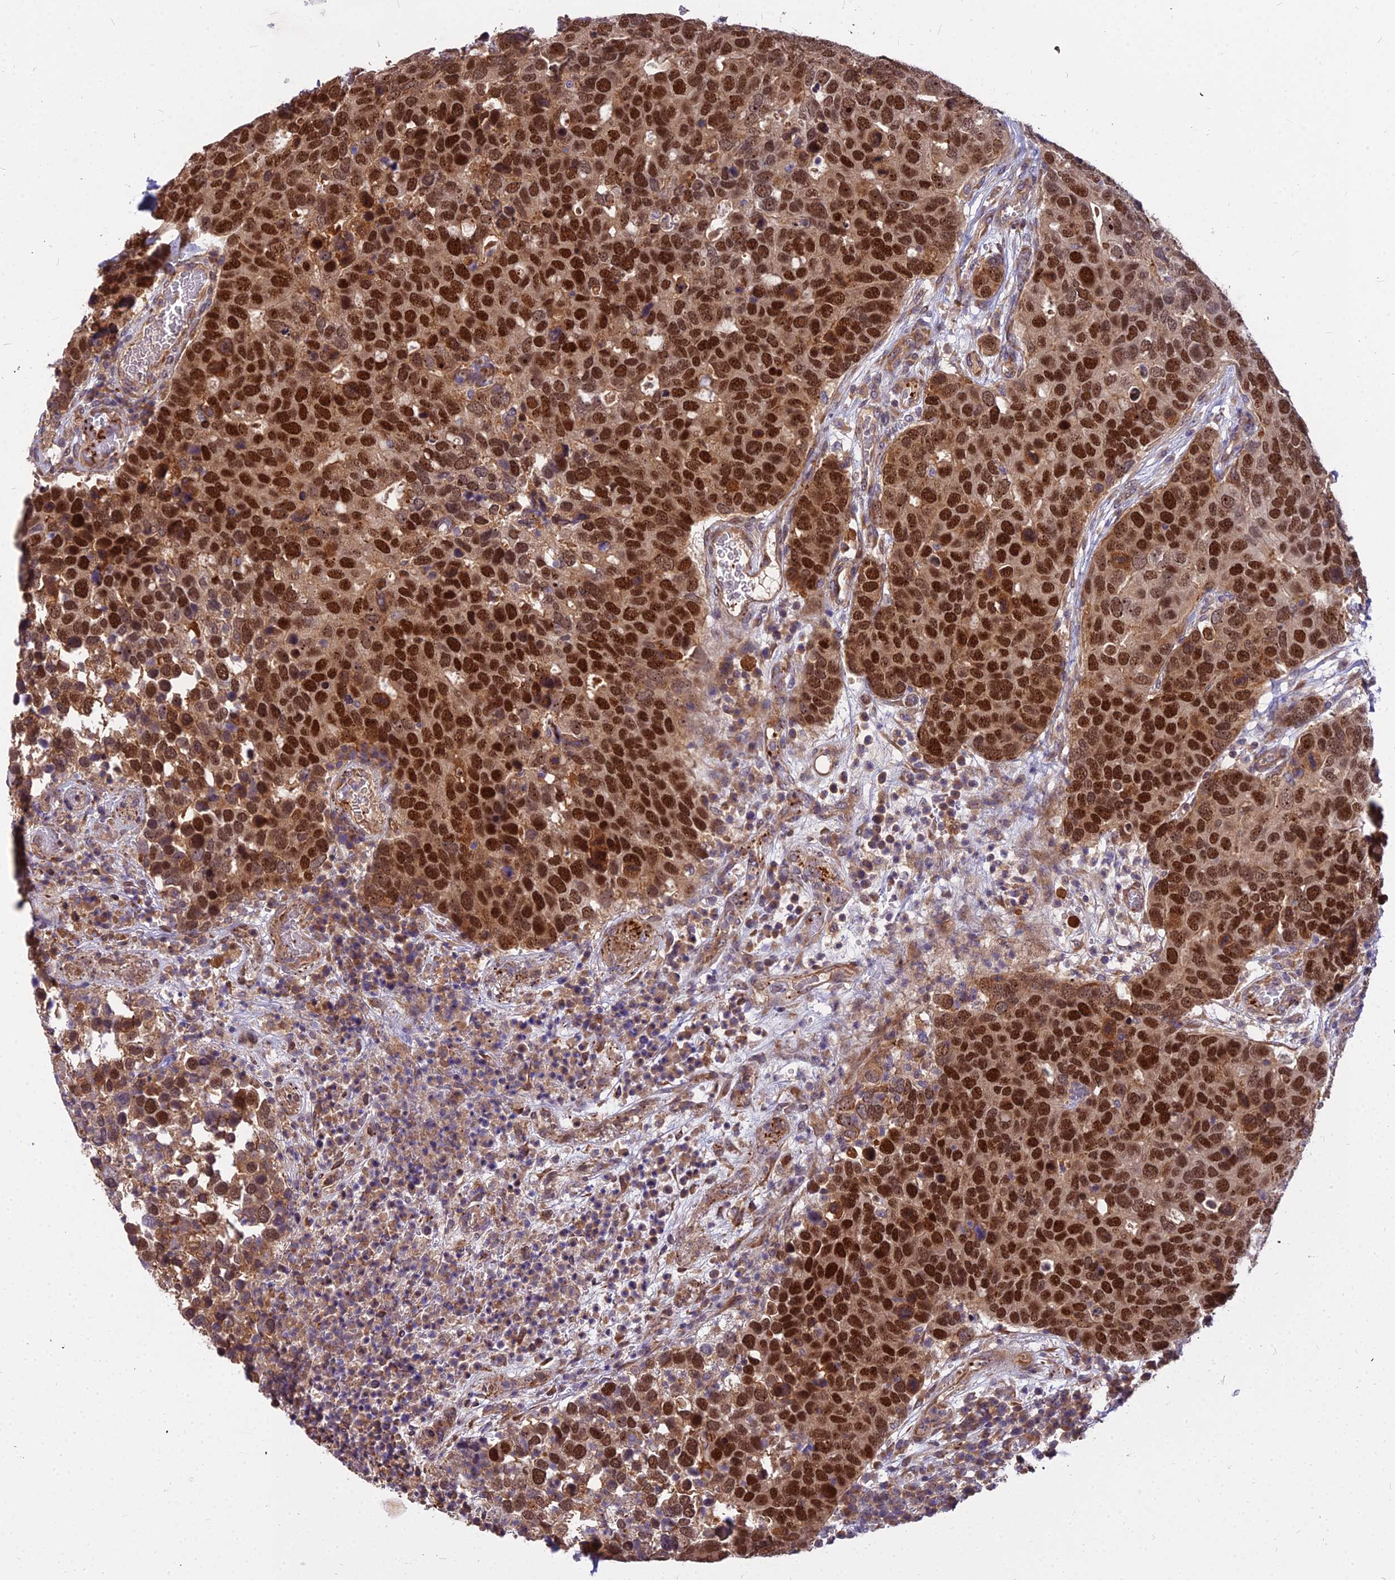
{"staining": {"intensity": "strong", "quantity": ">75%", "location": "nuclear"}, "tissue": "breast cancer", "cell_type": "Tumor cells", "image_type": "cancer", "snomed": [{"axis": "morphology", "description": "Duct carcinoma"}, {"axis": "topography", "description": "Breast"}], "caption": "IHC of human breast cancer (infiltrating ductal carcinoma) reveals high levels of strong nuclear positivity in about >75% of tumor cells.", "gene": "TCEA3", "patient": {"sex": "female", "age": 83}}